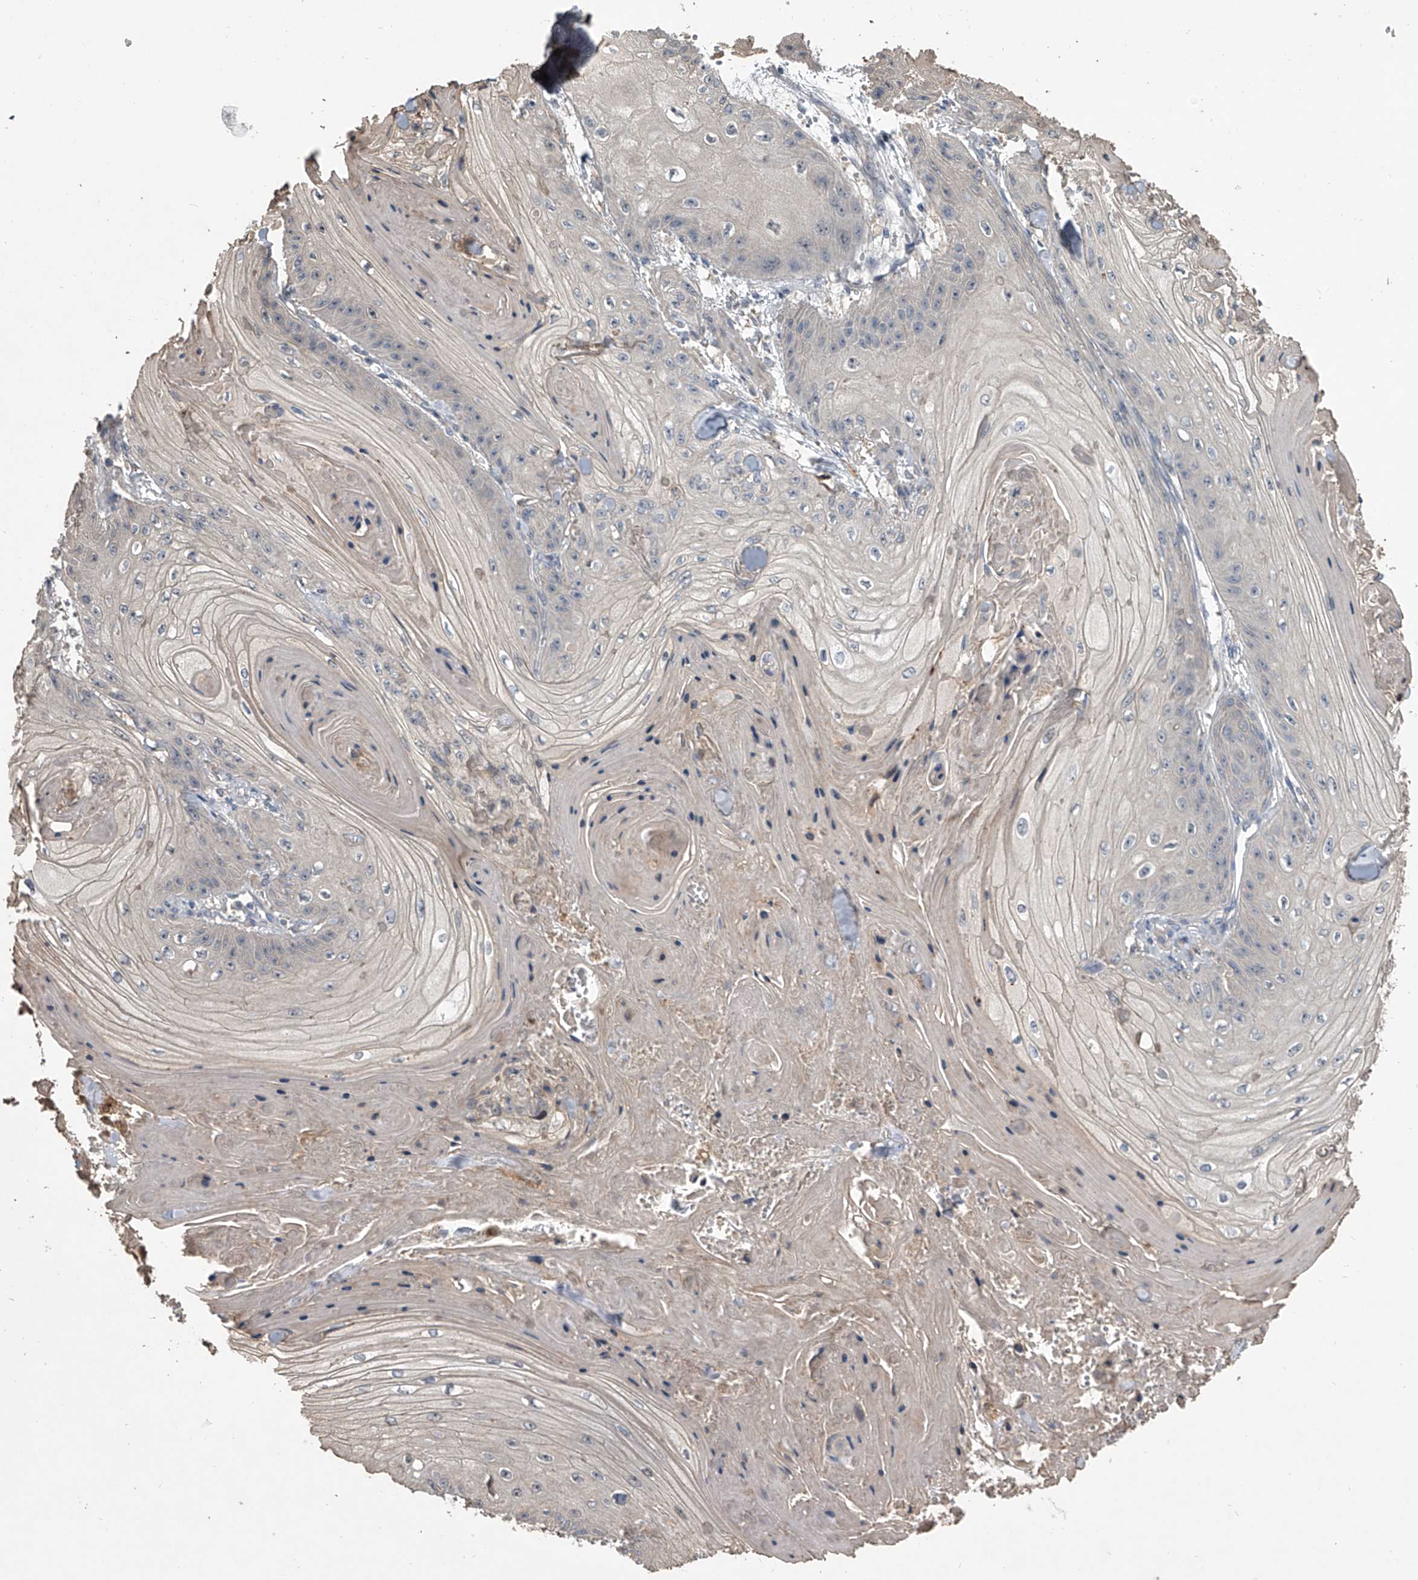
{"staining": {"intensity": "negative", "quantity": "none", "location": "none"}, "tissue": "skin cancer", "cell_type": "Tumor cells", "image_type": "cancer", "snomed": [{"axis": "morphology", "description": "Squamous cell carcinoma, NOS"}, {"axis": "topography", "description": "Skin"}], "caption": "Skin cancer stained for a protein using immunohistochemistry (IHC) shows no expression tumor cells.", "gene": "DOCK9", "patient": {"sex": "male", "age": 74}}